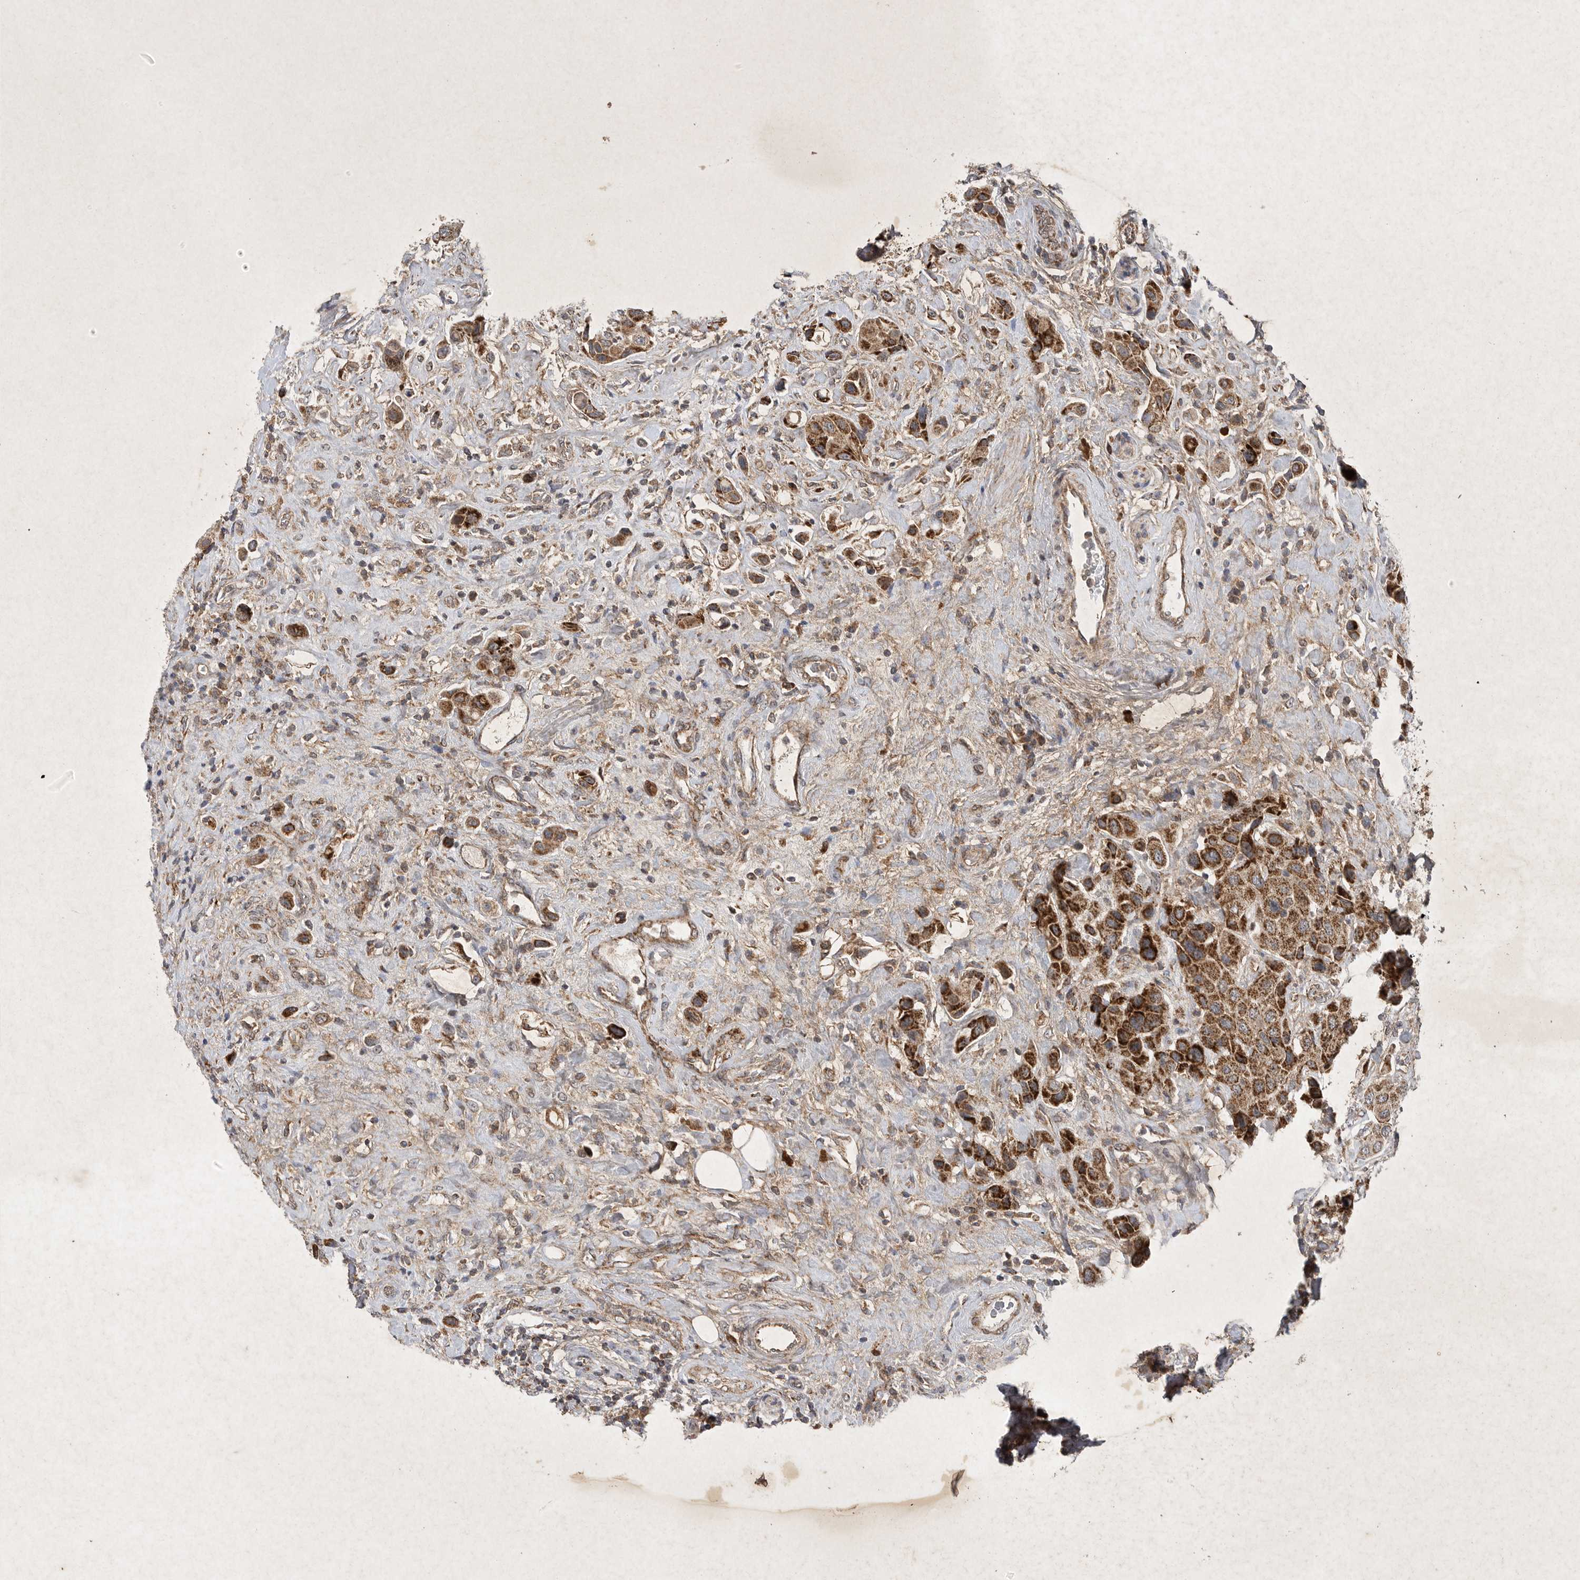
{"staining": {"intensity": "strong", "quantity": ">75%", "location": "cytoplasmic/membranous"}, "tissue": "urothelial cancer", "cell_type": "Tumor cells", "image_type": "cancer", "snomed": [{"axis": "morphology", "description": "Urothelial carcinoma, High grade"}, {"axis": "topography", "description": "Urinary bladder"}], "caption": "Protein analysis of urothelial carcinoma (high-grade) tissue shows strong cytoplasmic/membranous positivity in approximately >75% of tumor cells. (Stains: DAB (3,3'-diaminobenzidine) in brown, nuclei in blue, Microscopy: brightfield microscopy at high magnification).", "gene": "DDR1", "patient": {"sex": "male", "age": 50}}